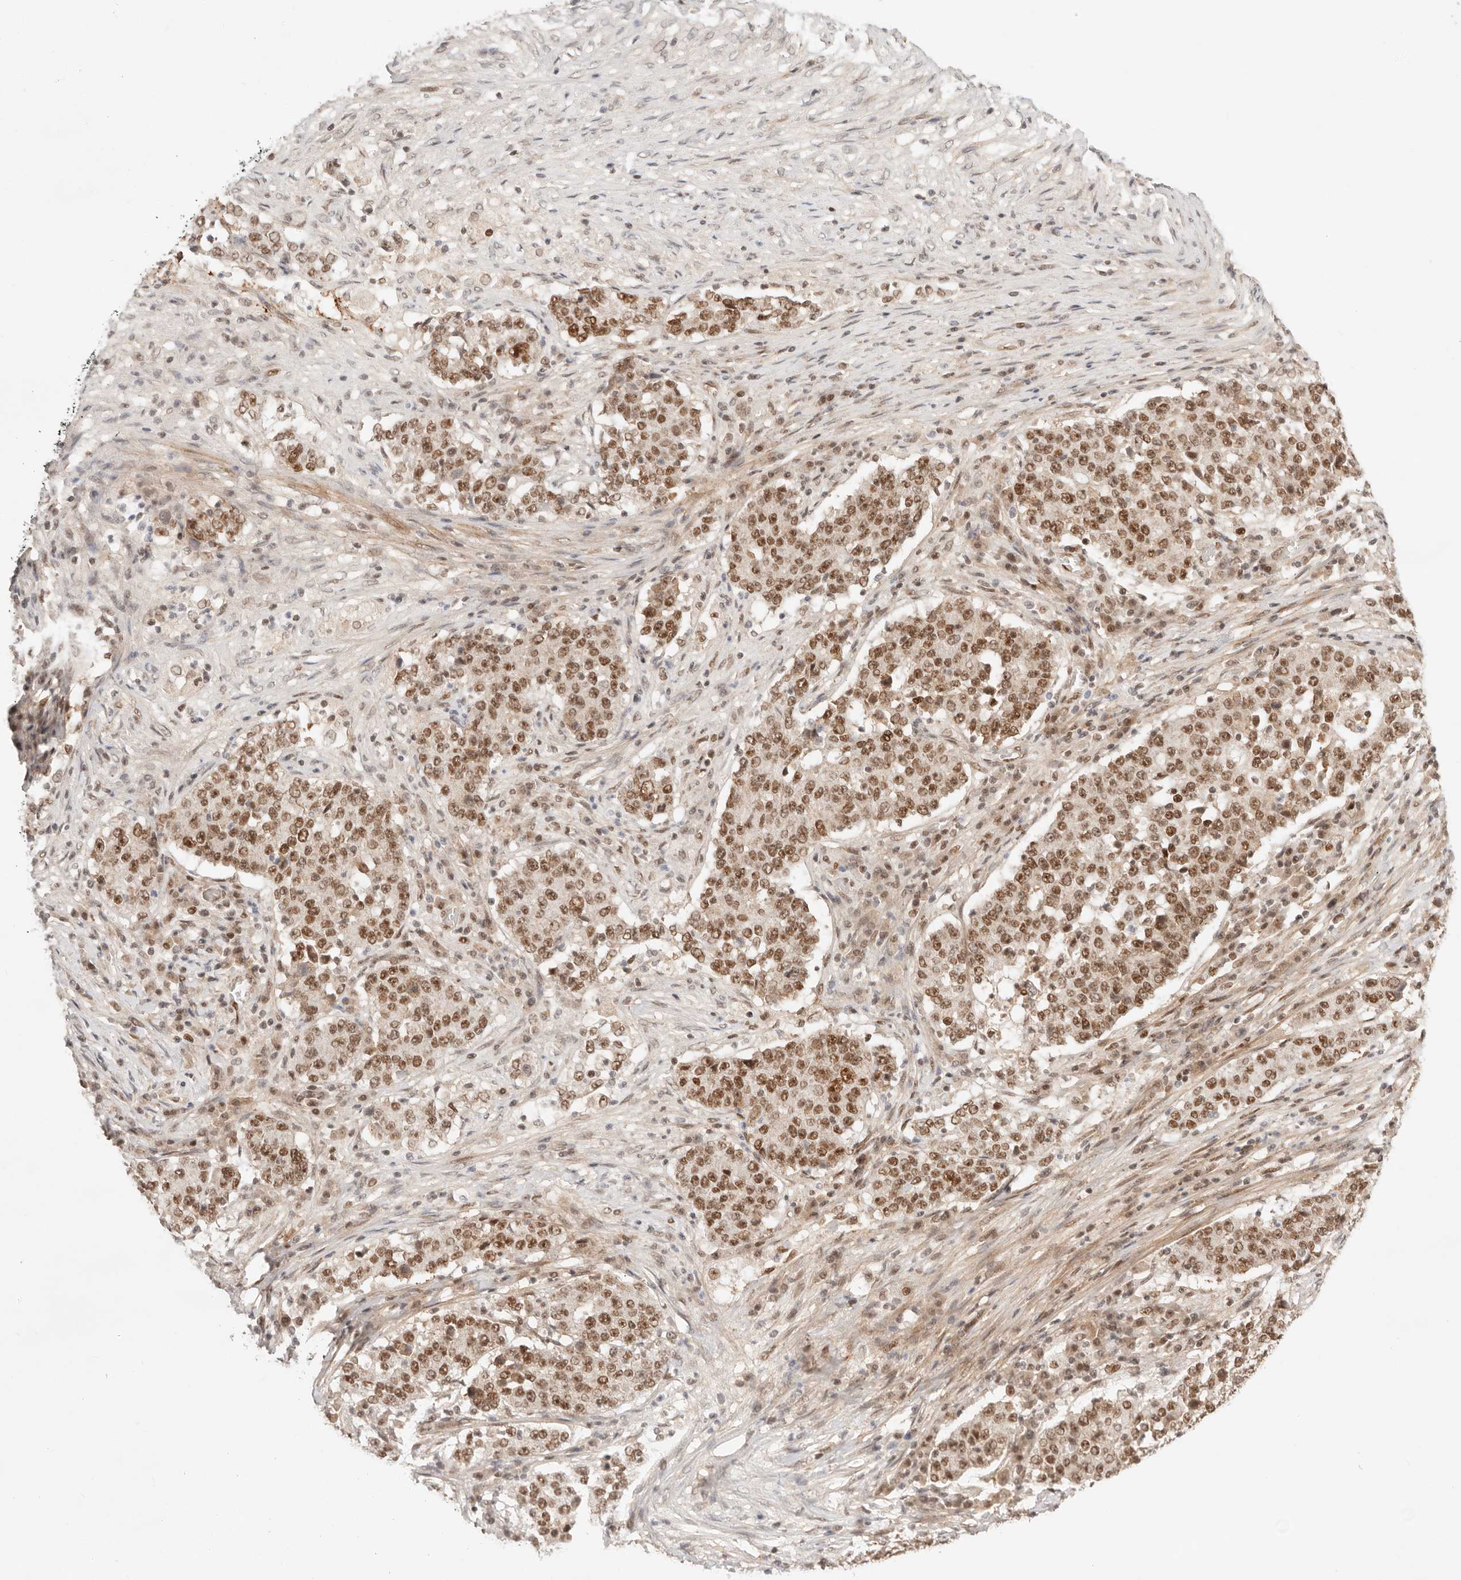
{"staining": {"intensity": "moderate", "quantity": ">75%", "location": "nuclear"}, "tissue": "stomach cancer", "cell_type": "Tumor cells", "image_type": "cancer", "snomed": [{"axis": "morphology", "description": "Adenocarcinoma, NOS"}, {"axis": "topography", "description": "Stomach"}], "caption": "Tumor cells exhibit moderate nuclear positivity in about >75% of cells in stomach cancer (adenocarcinoma). (DAB (3,3'-diaminobenzidine) IHC, brown staining for protein, blue staining for nuclei).", "gene": "GTF2E2", "patient": {"sex": "male", "age": 59}}